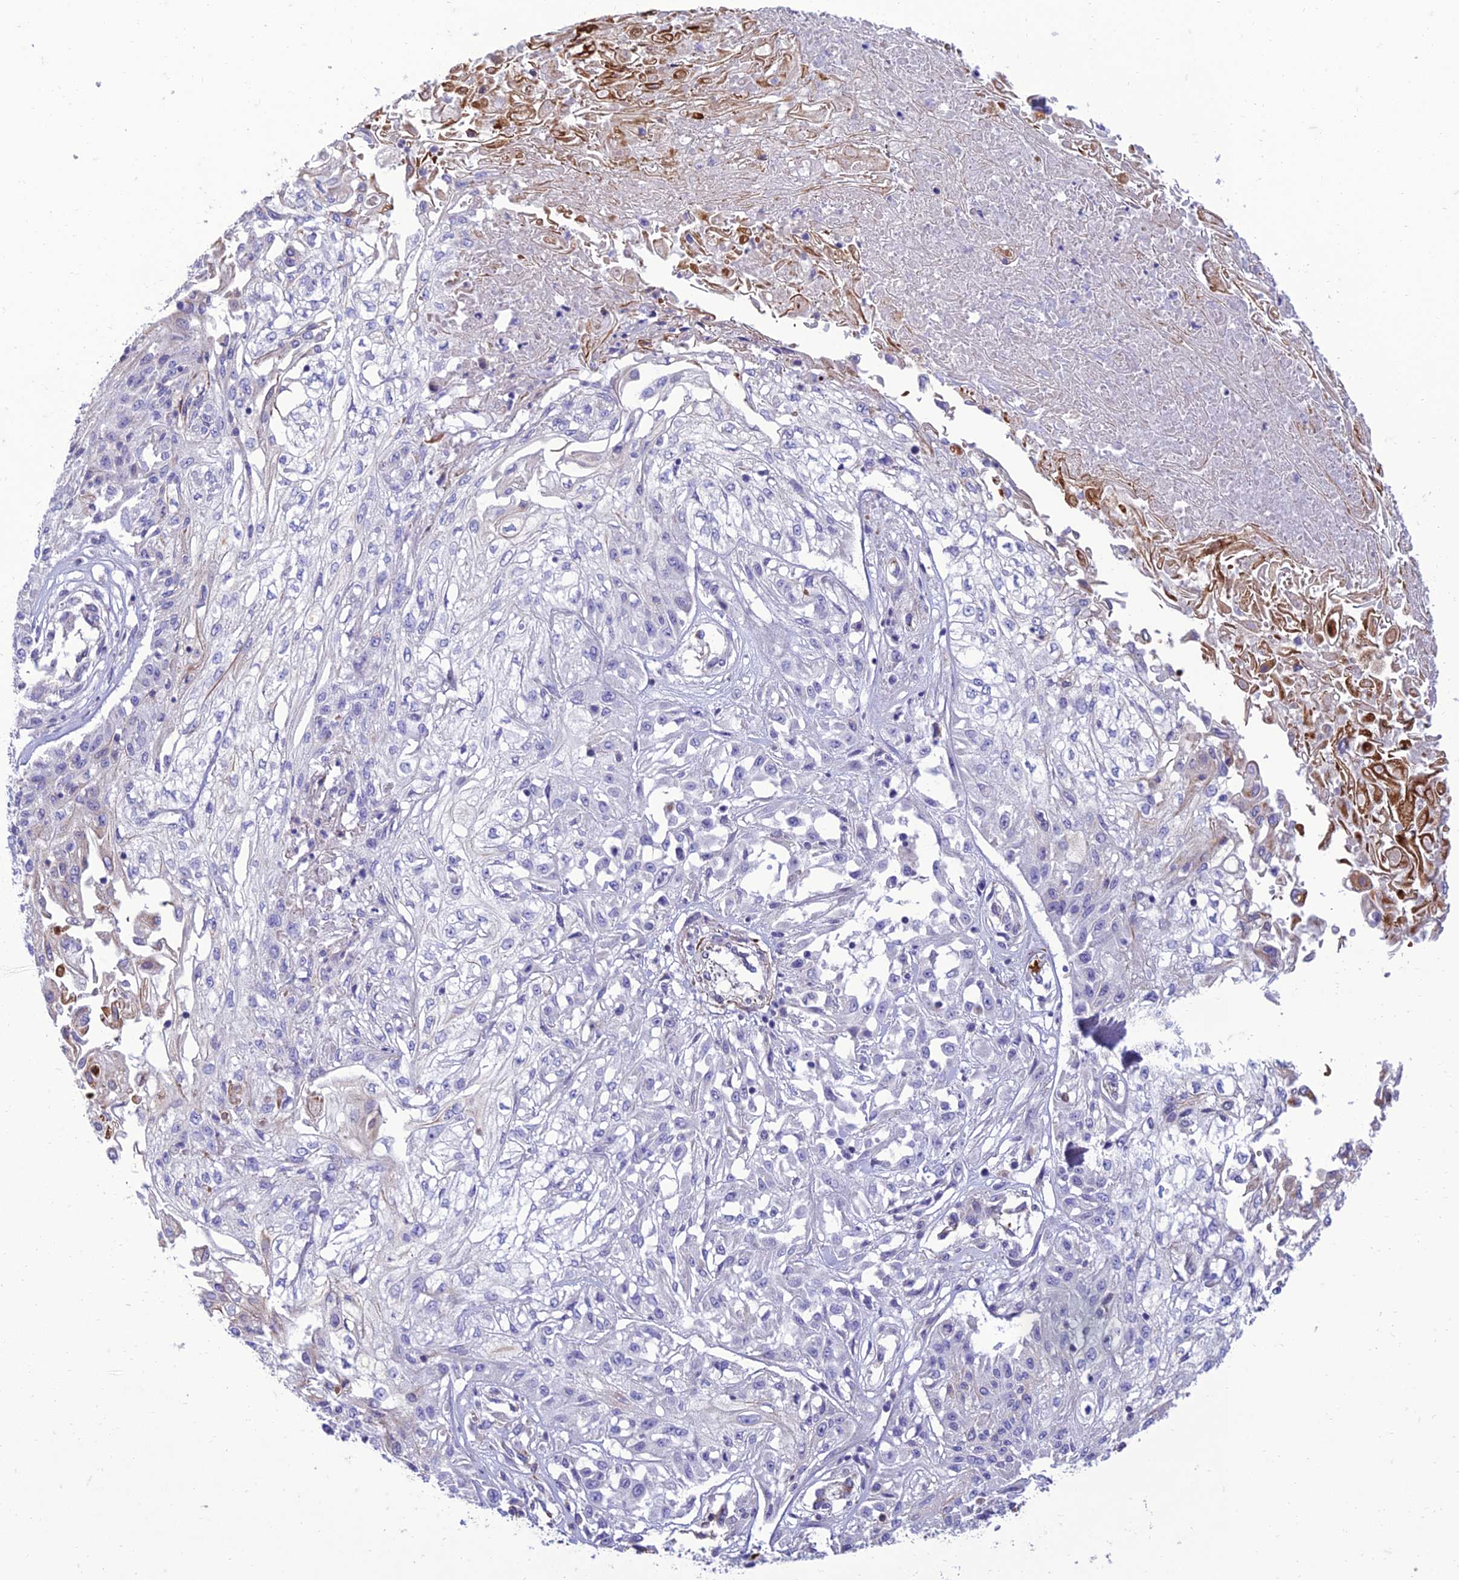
{"staining": {"intensity": "negative", "quantity": "none", "location": "none"}, "tissue": "skin cancer", "cell_type": "Tumor cells", "image_type": "cancer", "snomed": [{"axis": "morphology", "description": "Squamous cell carcinoma, NOS"}, {"axis": "morphology", "description": "Squamous cell carcinoma, metastatic, NOS"}, {"axis": "topography", "description": "Skin"}, {"axis": "topography", "description": "Lymph node"}], "caption": "The IHC histopathology image has no significant expression in tumor cells of skin squamous cell carcinoma tissue.", "gene": "SEL1L3", "patient": {"sex": "male", "age": 75}}